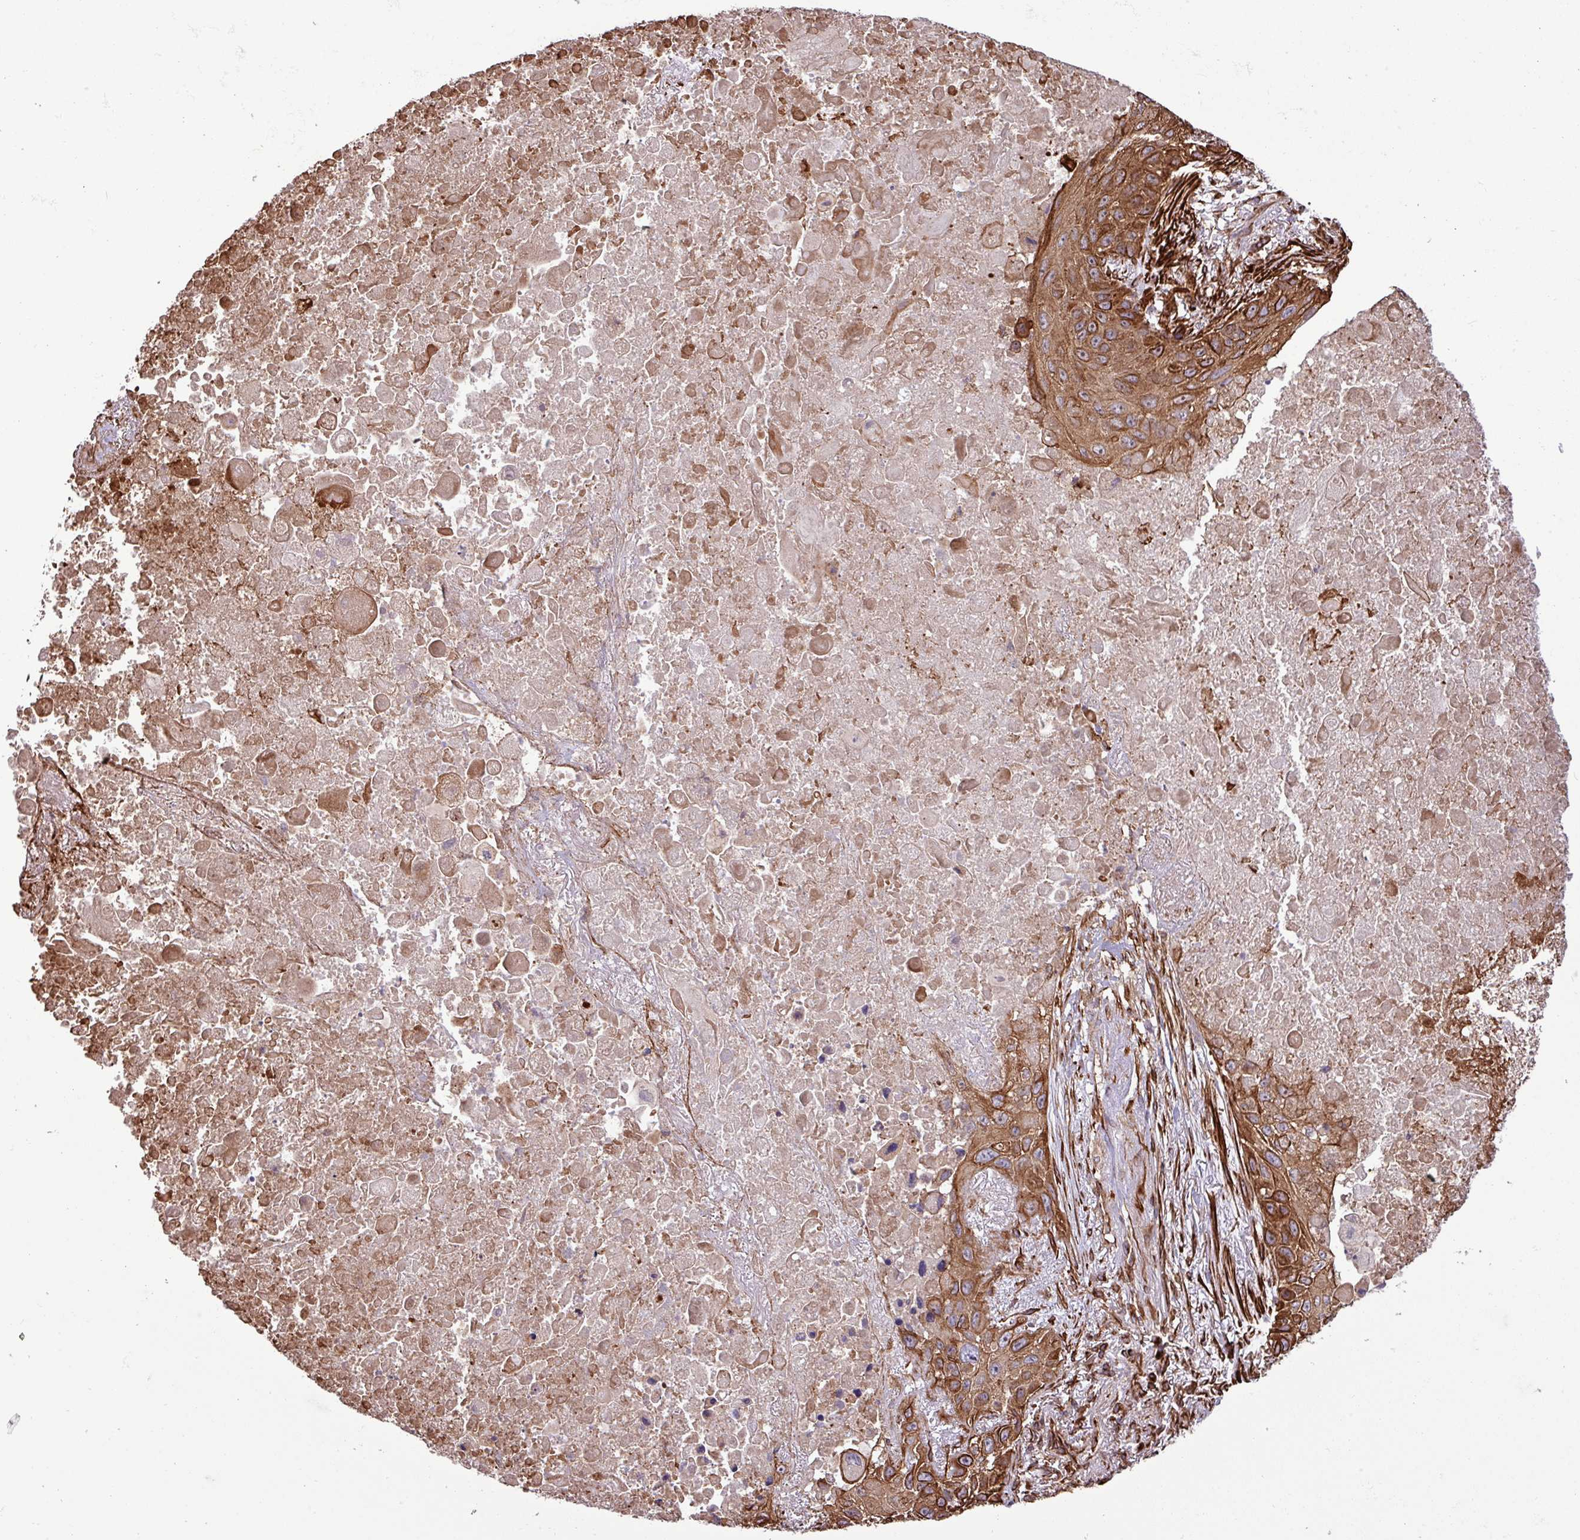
{"staining": {"intensity": "strong", "quantity": ">75%", "location": "cytoplasmic/membranous,nuclear"}, "tissue": "lung cancer", "cell_type": "Tumor cells", "image_type": "cancer", "snomed": [{"axis": "morphology", "description": "Squamous cell carcinoma, NOS"}, {"axis": "topography", "description": "Lung"}], "caption": "DAB immunohistochemical staining of human squamous cell carcinoma (lung) demonstrates strong cytoplasmic/membranous and nuclear protein expression in about >75% of tumor cells.", "gene": "ZNF300", "patient": {"sex": "male", "age": 66}}